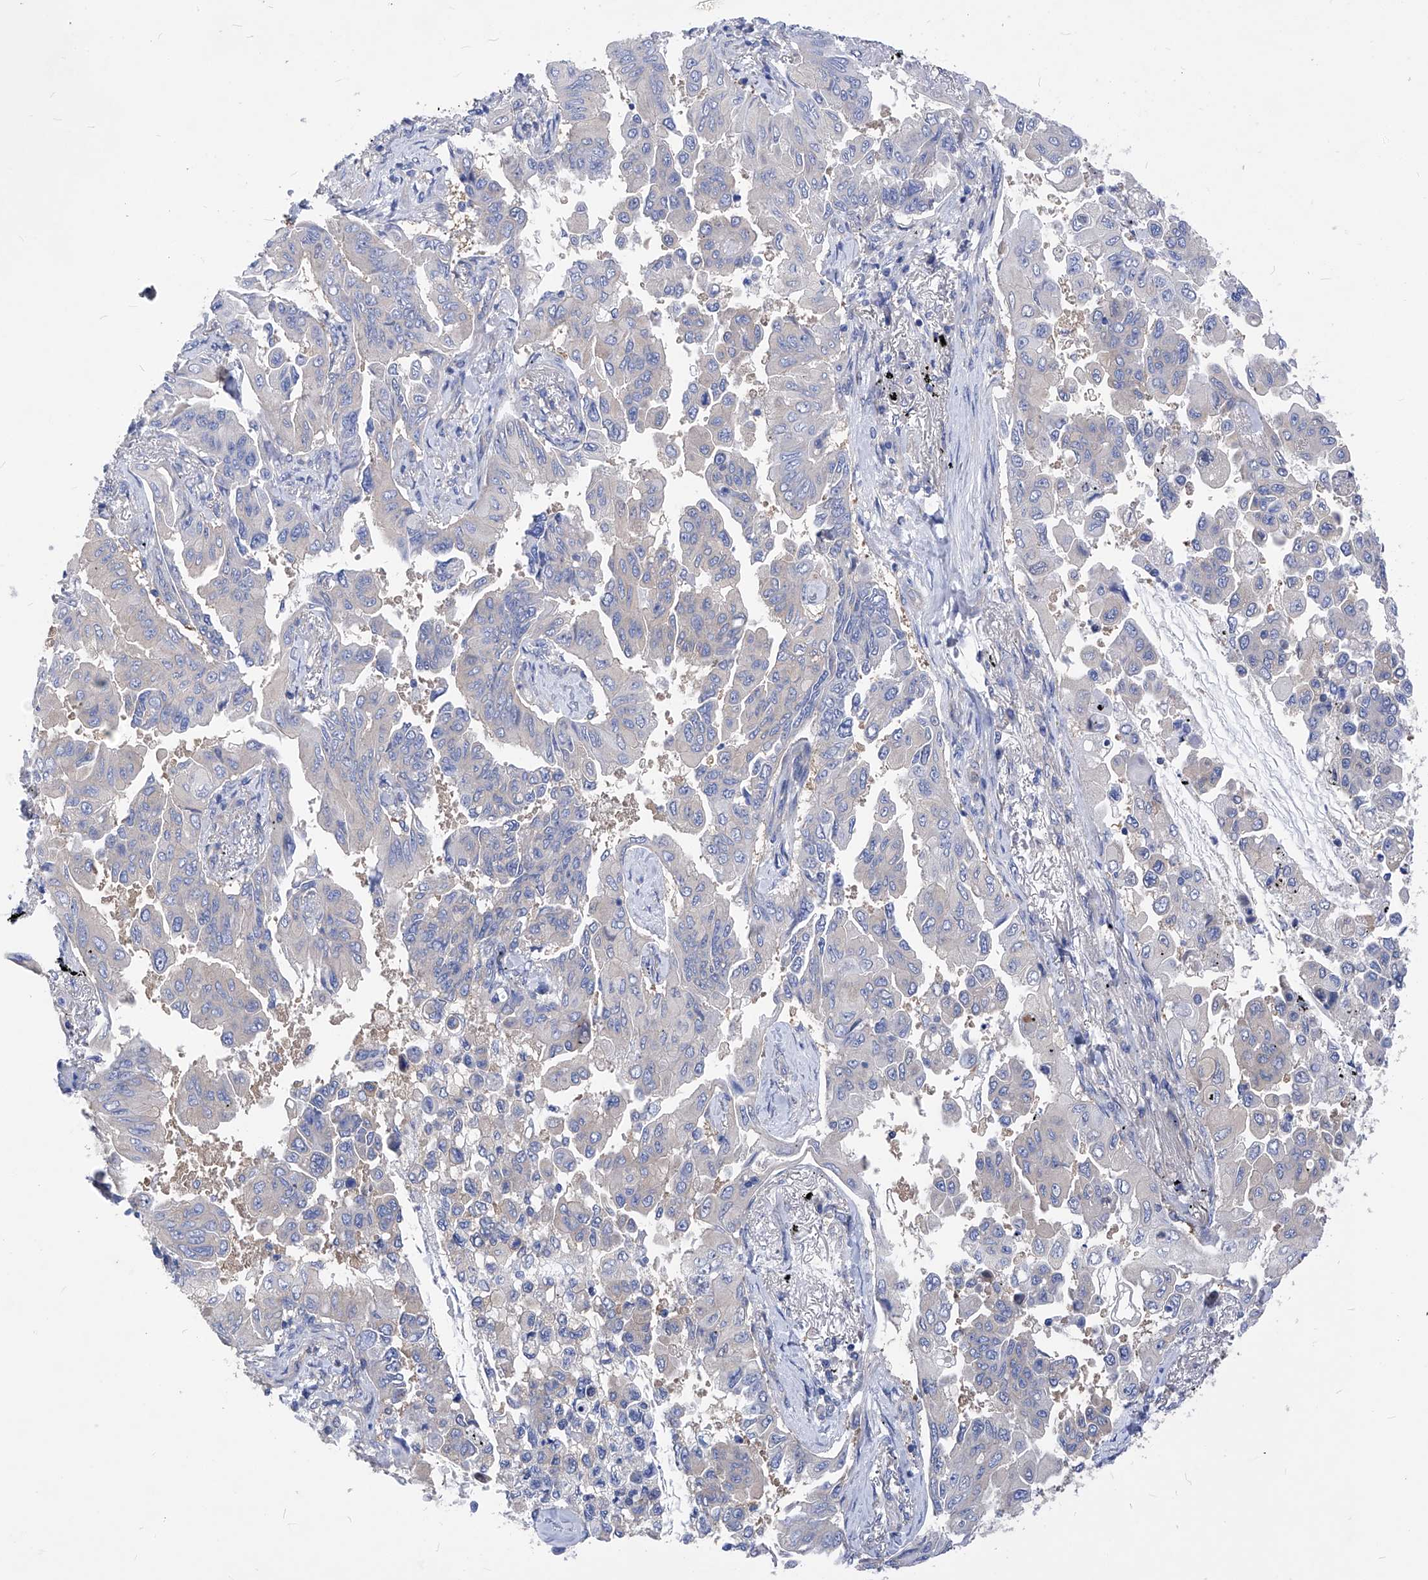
{"staining": {"intensity": "negative", "quantity": "none", "location": "none"}, "tissue": "lung cancer", "cell_type": "Tumor cells", "image_type": "cancer", "snomed": [{"axis": "morphology", "description": "Adenocarcinoma, NOS"}, {"axis": "topography", "description": "Lung"}], "caption": "Immunohistochemistry histopathology image of neoplastic tissue: lung cancer (adenocarcinoma) stained with DAB demonstrates no significant protein positivity in tumor cells. The staining was performed using DAB to visualize the protein expression in brown, while the nuclei were stained in blue with hematoxylin (Magnification: 20x).", "gene": "XPNPEP1", "patient": {"sex": "female", "age": 67}}